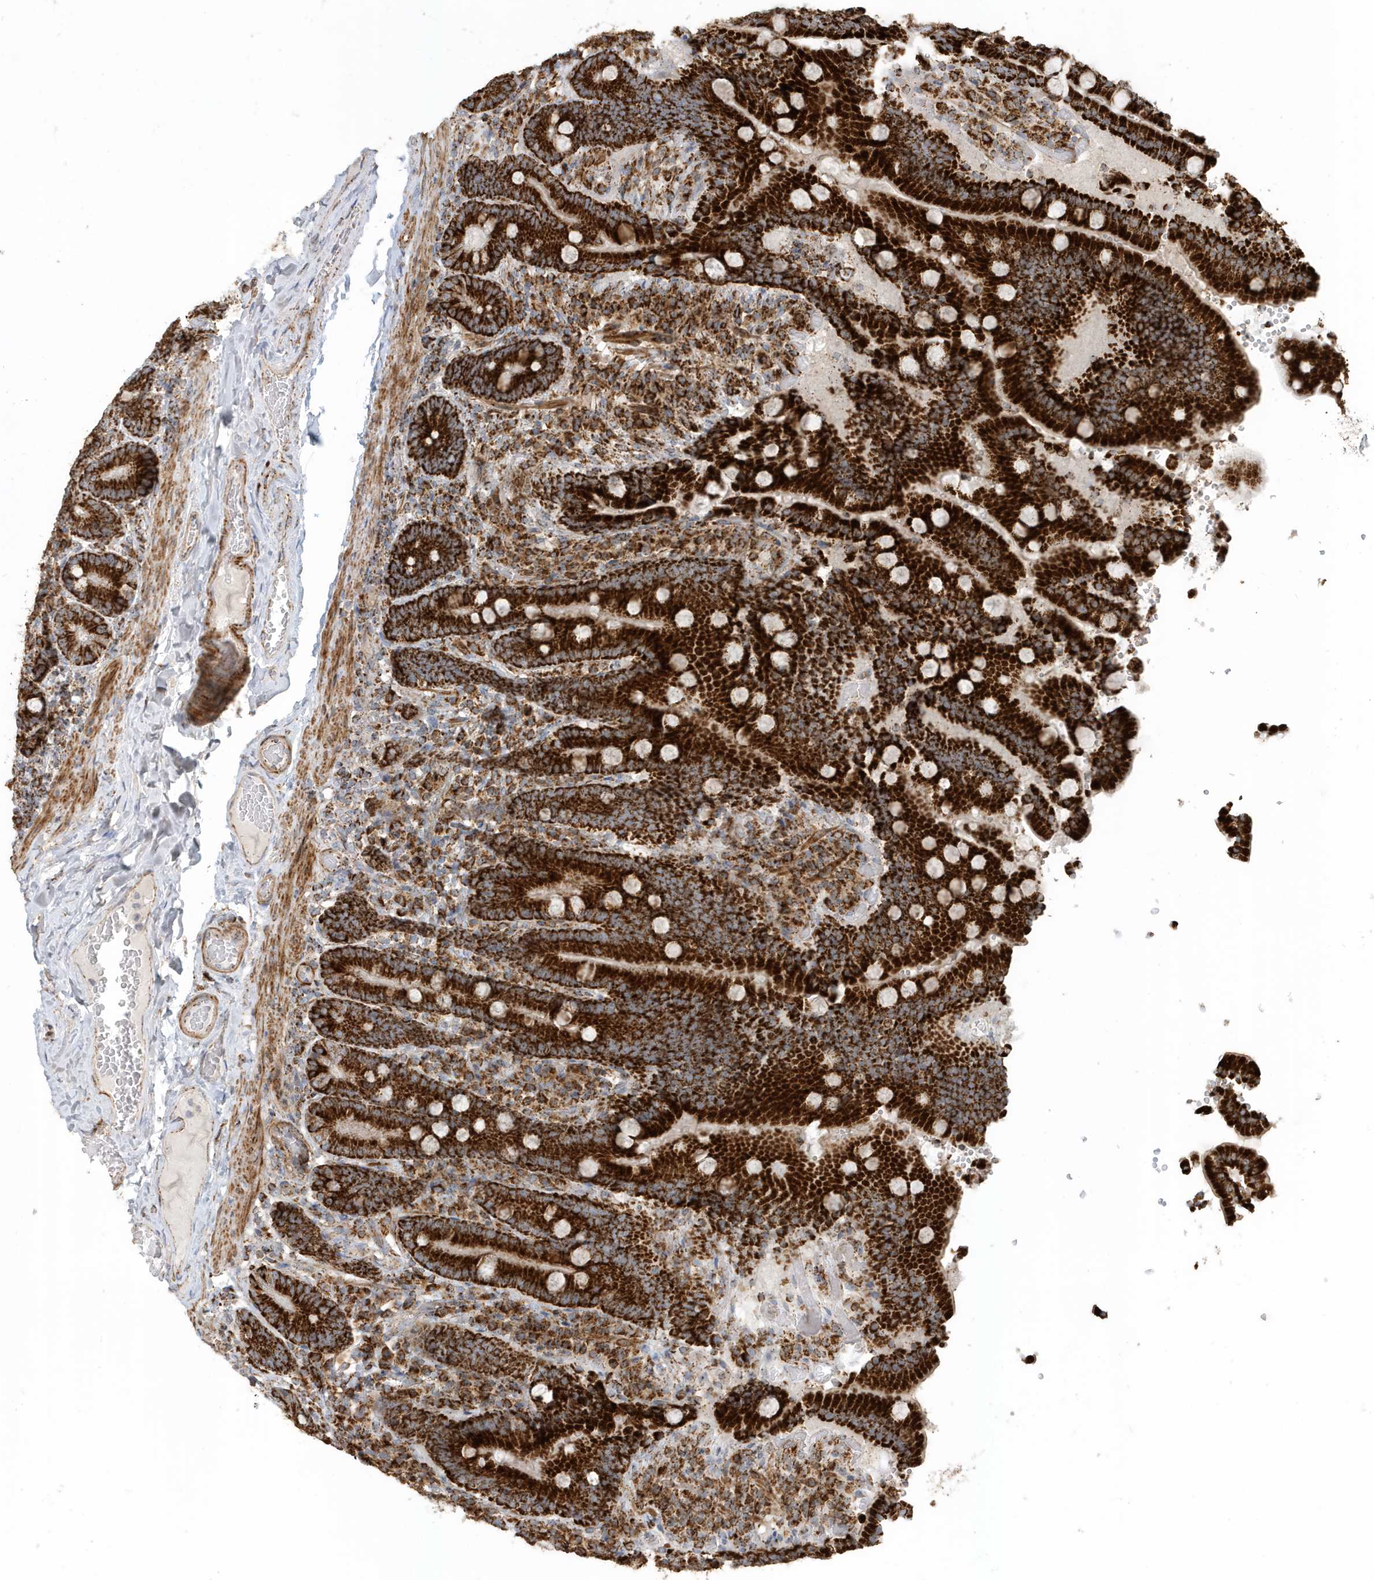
{"staining": {"intensity": "strong", "quantity": ">75%", "location": "cytoplasmic/membranous"}, "tissue": "duodenum", "cell_type": "Glandular cells", "image_type": "normal", "snomed": [{"axis": "morphology", "description": "Normal tissue, NOS"}, {"axis": "topography", "description": "Duodenum"}], "caption": "IHC (DAB) staining of benign human duodenum reveals strong cytoplasmic/membranous protein positivity in about >75% of glandular cells.", "gene": "MAN1A1", "patient": {"sex": "female", "age": 62}}